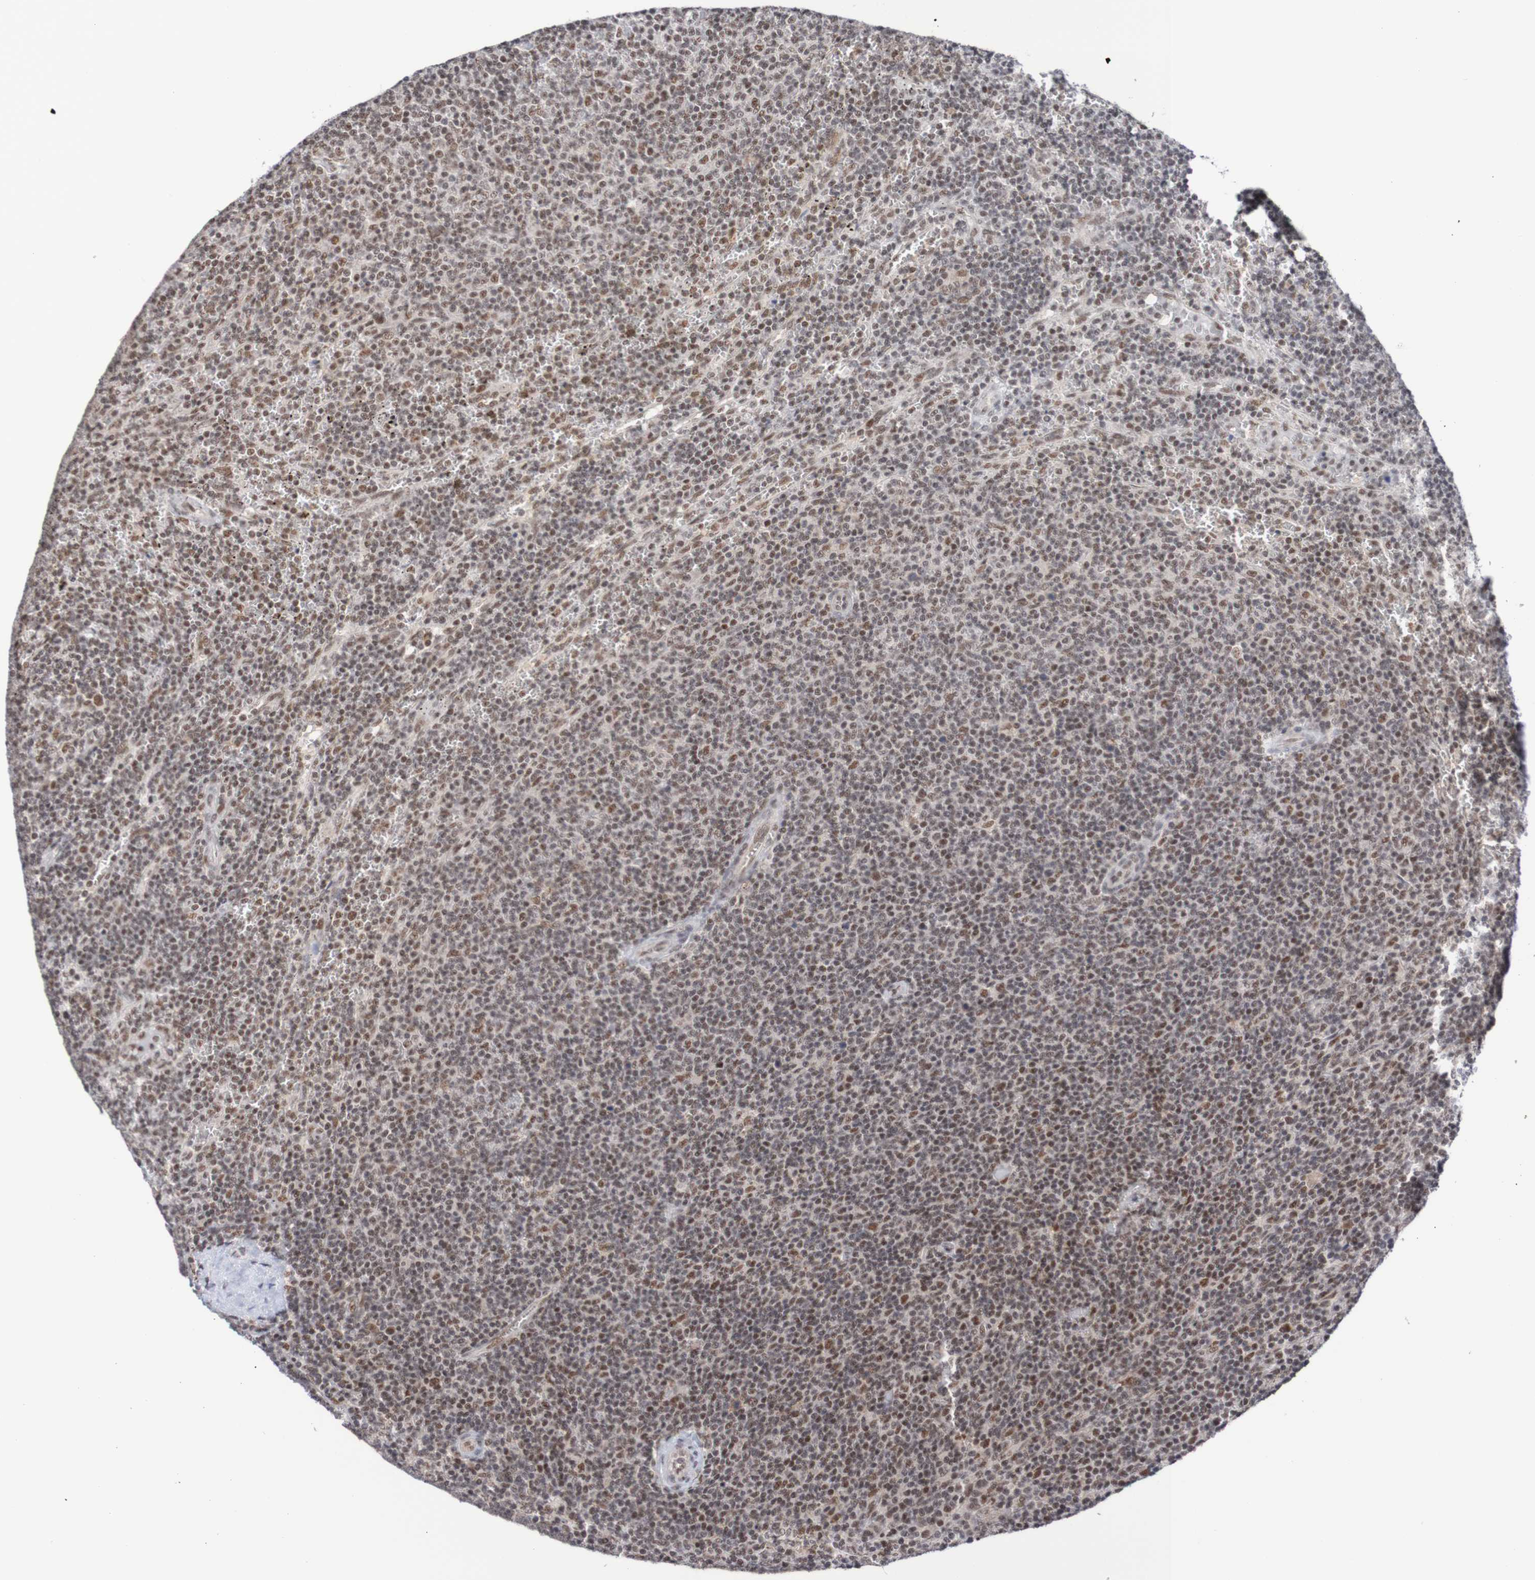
{"staining": {"intensity": "moderate", "quantity": "25%-75%", "location": "nuclear"}, "tissue": "lymphoma", "cell_type": "Tumor cells", "image_type": "cancer", "snomed": [{"axis": "morphology", "description": "Malignant lymphoma, non-Hodgkin's type, Low grade"}, {"axis": "topography", "description": "Spleen"}], "caption": "About 25%-75% of tumor cells in lymphoma show moderate nuclear protein expression as visualized by brown immunohistochemical staining.", "gene": "CDC5L", "patient": {"sex": "female", "age": 50}}